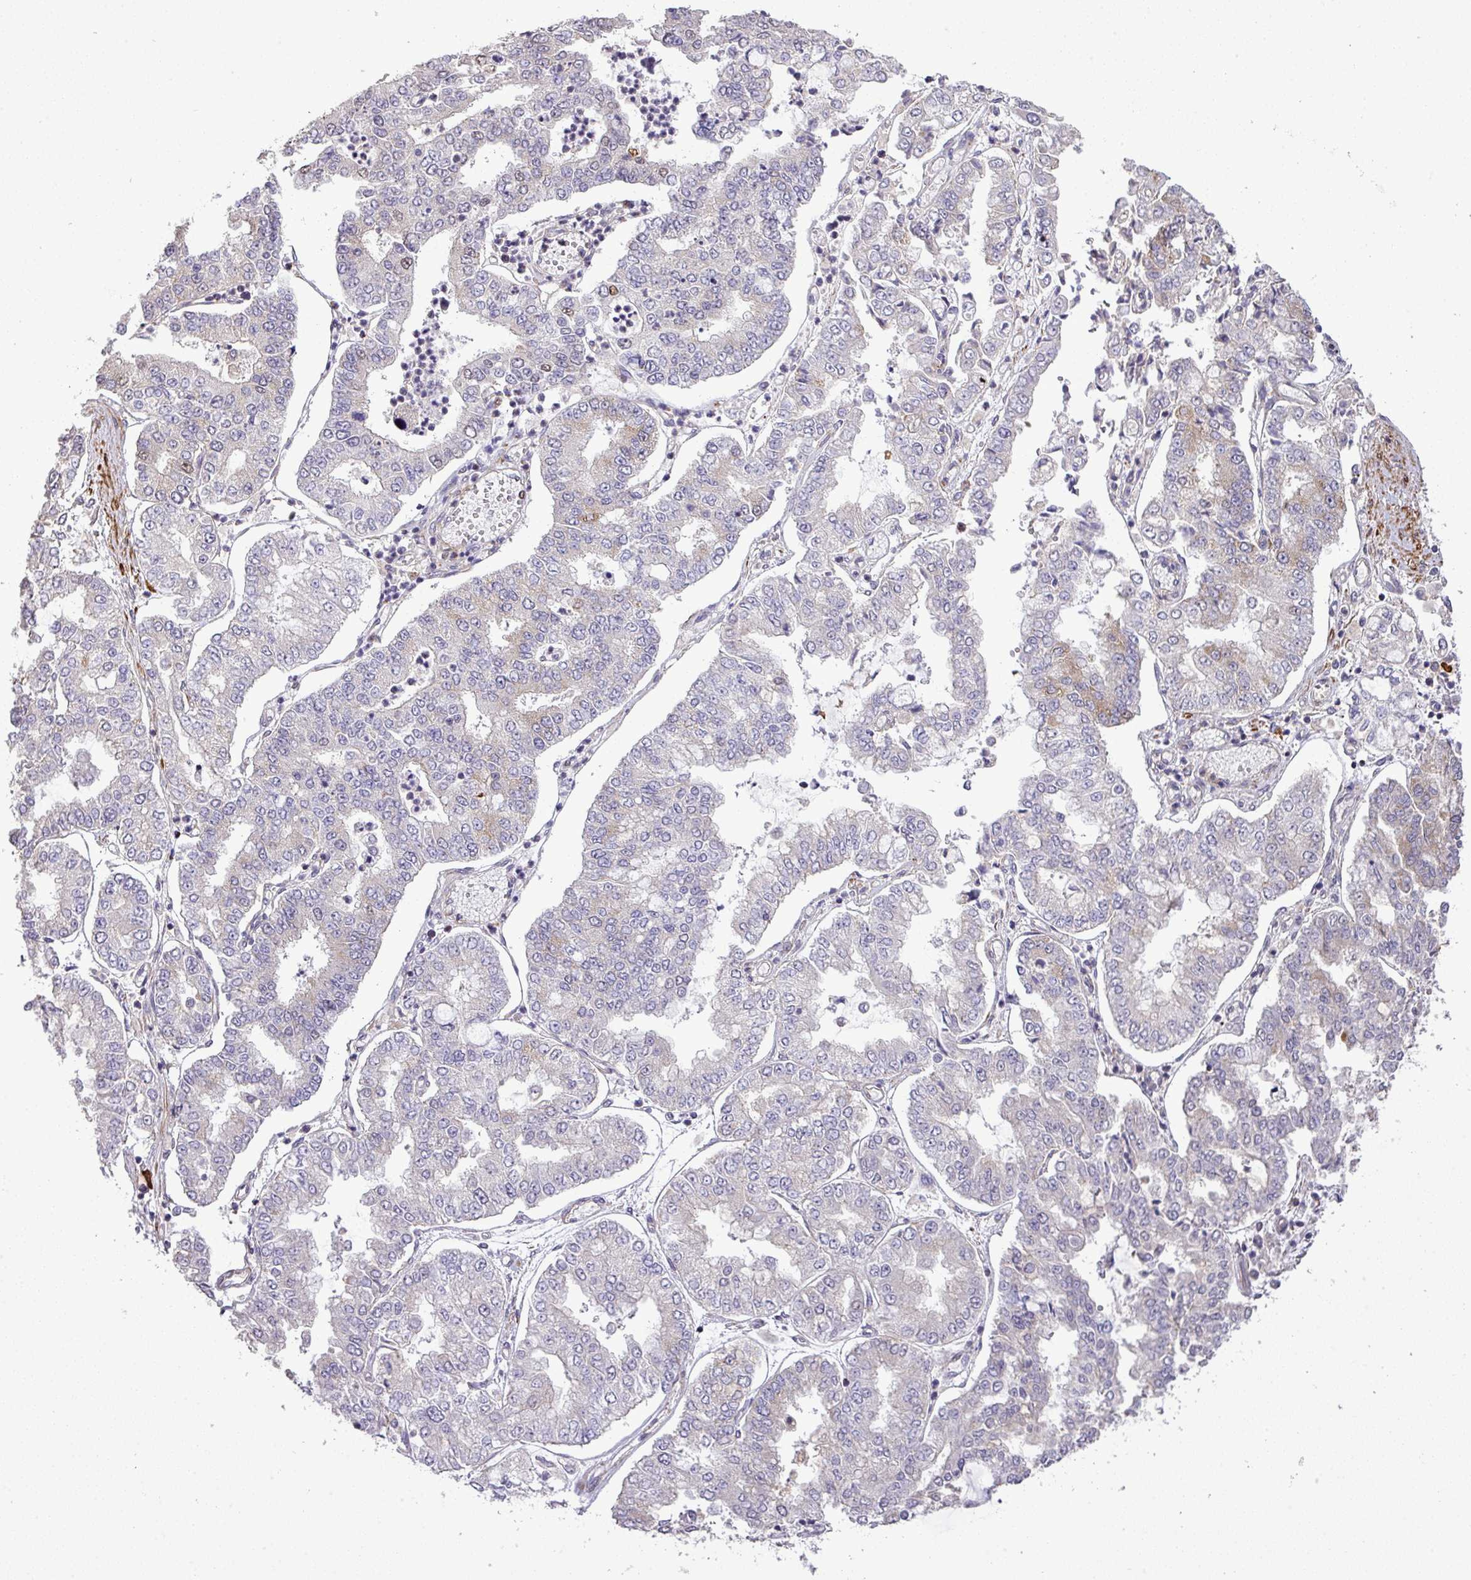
{"staining": {"intensity": "moderate", "quantity": "<25%", "location": "nuclear"}, "tissue": "stomach cancer", "cell_type": "Tumor cells", "image_type": "cancer", "snomed": [{"axis": "morphology", "description": "Adenocarcinoma, NOS"}, {"axis": "topography", "description": "Stomach"}], "caption": "The image shows immunohistochemical staining of adenocarcinoma (stomach). There is moderate nuclear positivity is appreciated in about <25% of tumor cells.", "gene": "TPRA1", "patient": {"sex": "male", "age": 76}}